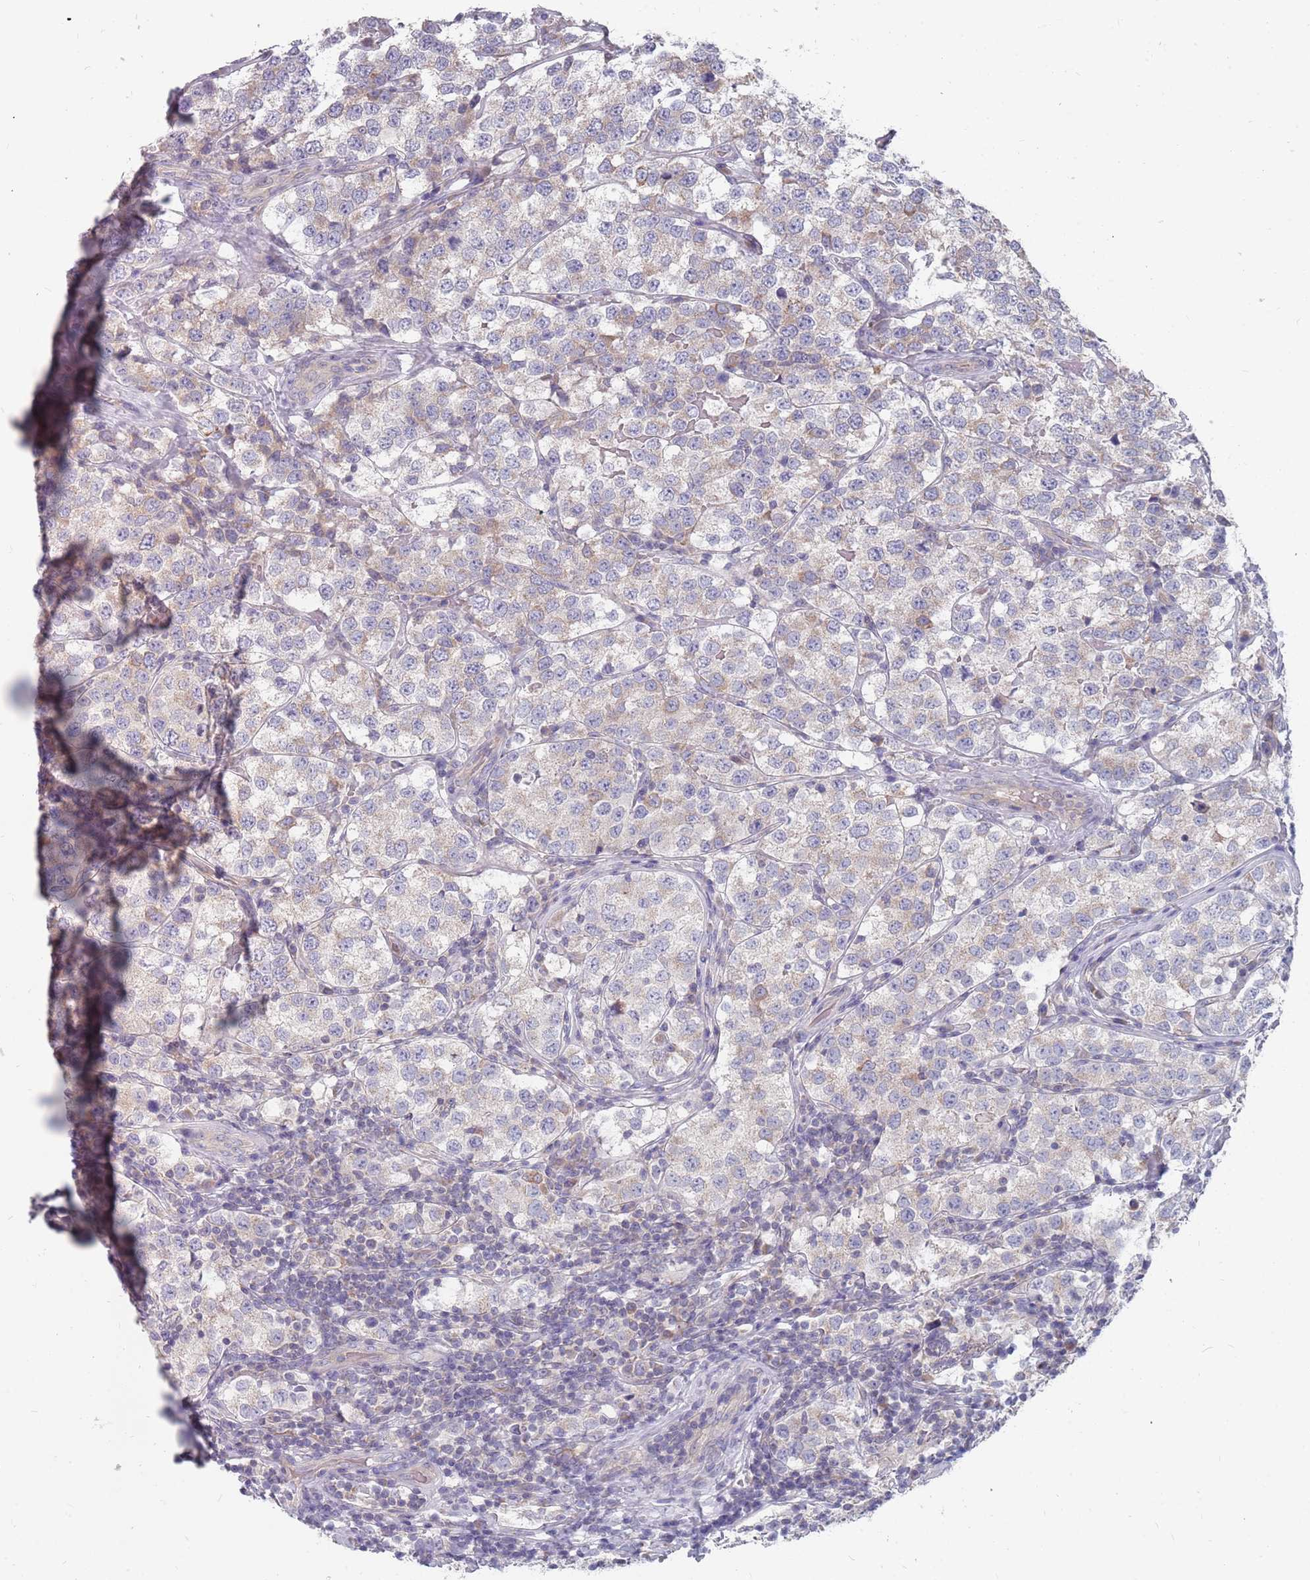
{"staining": {"intensity": "weak", "quantity": "<25%", "location": "cytoplasmic/membranous"}, "tissue": "testis cancer", "cell_type": "Tumor cells", "image_type": "cancer", "snomed": [{"axis": "morphology", "description": "Seminoma, NOS"}, {"axis": "topography", "description": "Testis"}], "caption": "Tumor cells show no significant protein staining in testis cancer.", "gene": "CMTR2", "patient": {"sex": "male", "age": 34}}